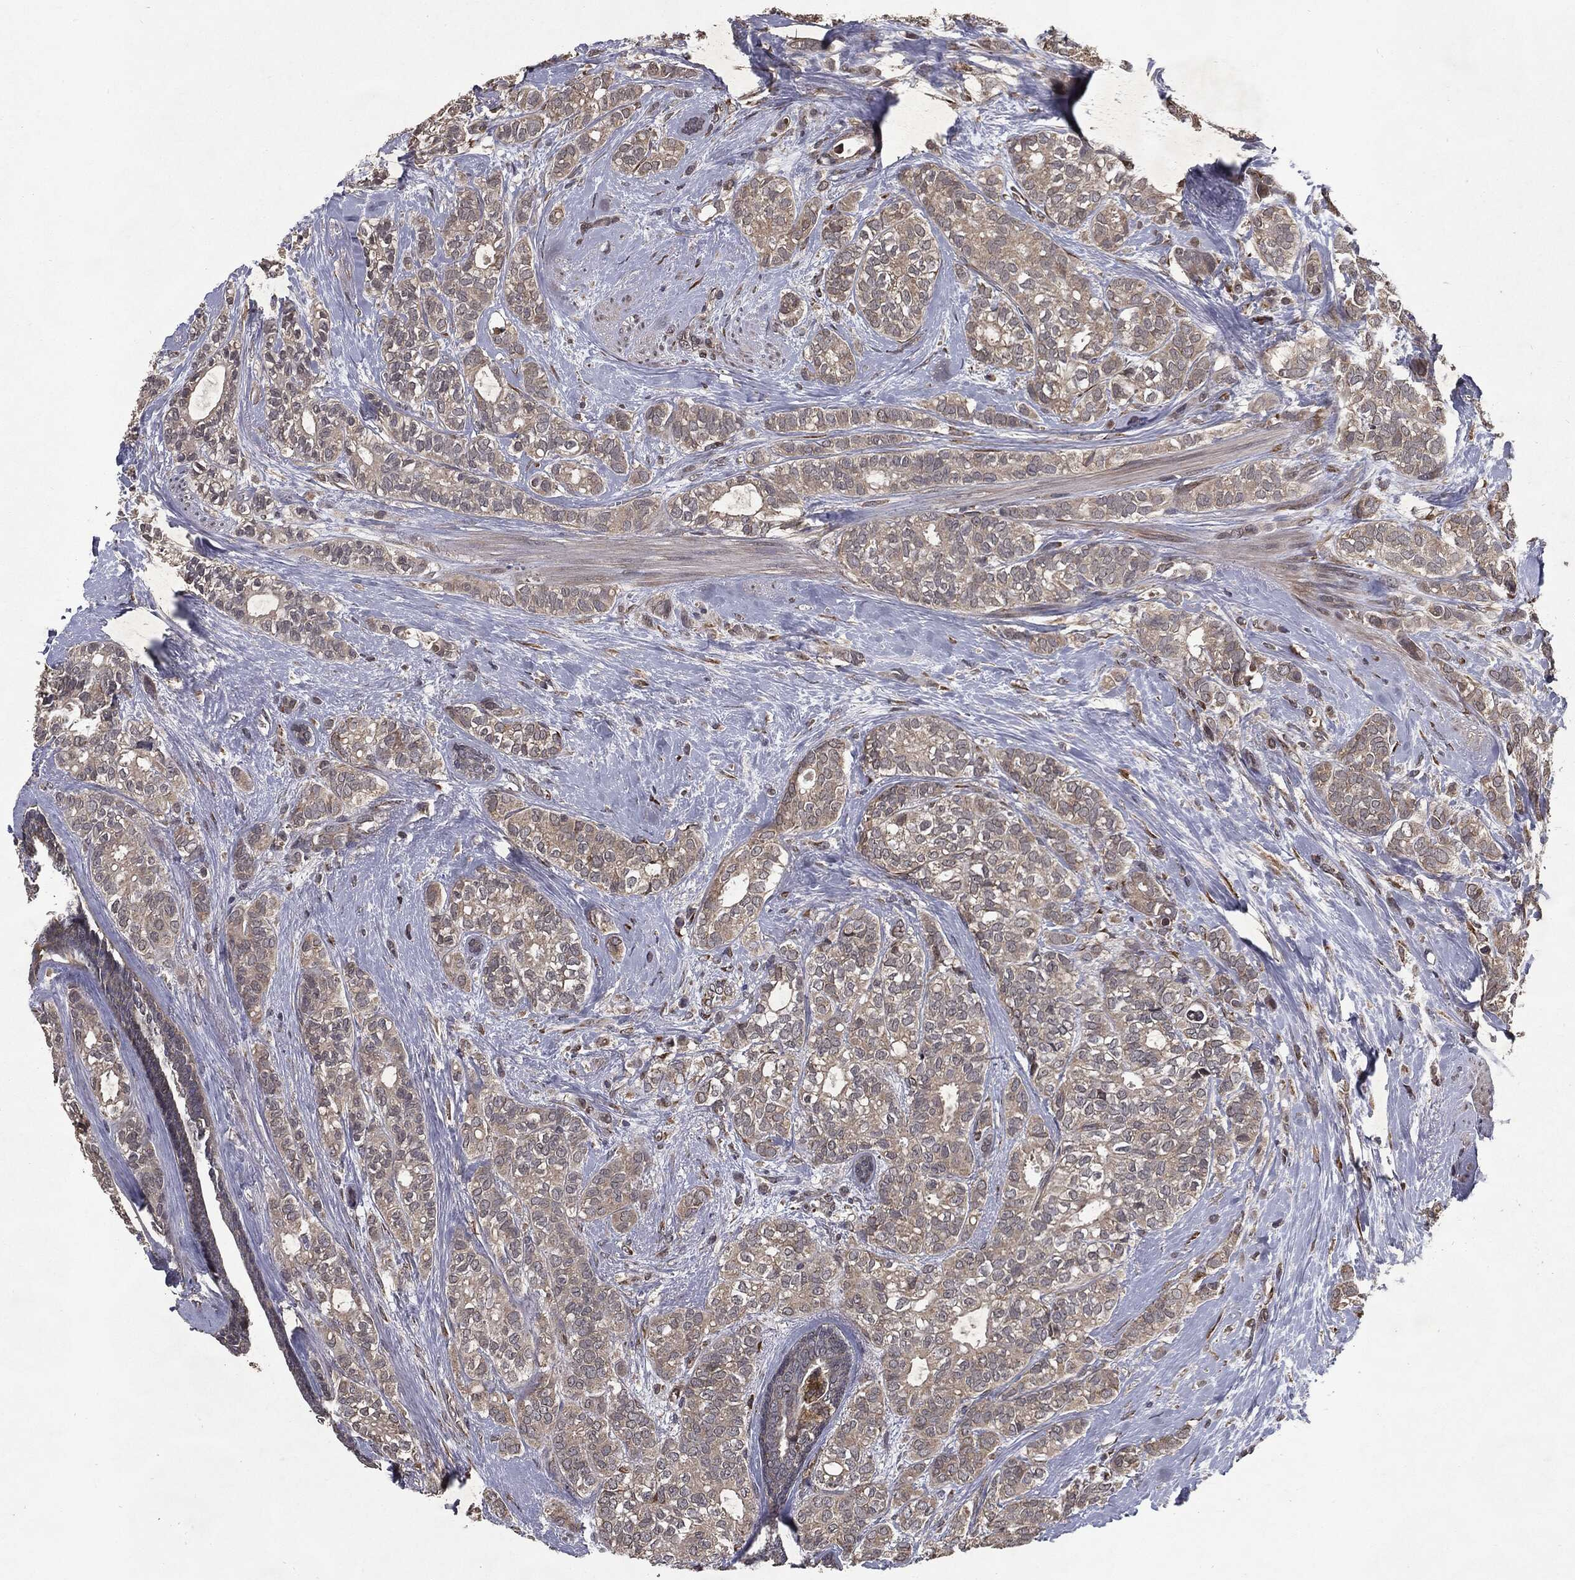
{"staining": {"intensity": "weak", "quantity": "25%-75%", "location": "cytoplasmic/membranous"}, "tissue": "breast cancer", "cell_type": "Tumor cells", "image_type": "cancer", "snomed": [{"axis": "morphology", "description": "Duct carcinoma"}, {"axis": "topography", "description": "Breast"}], "caption": "Immunohistochemistry (DAB) staining of breast cancer (invasive ductal carcinoma) shows weak cytoplasmic/membranous protein staining in about 25%-75% of tumor cells. (DAB (3,3'-diaminobenzidine) IHC with brightfield microscopy, high magnification).", "gene": "HDAC5", "patient": {"sex": "female", "age": 71}}